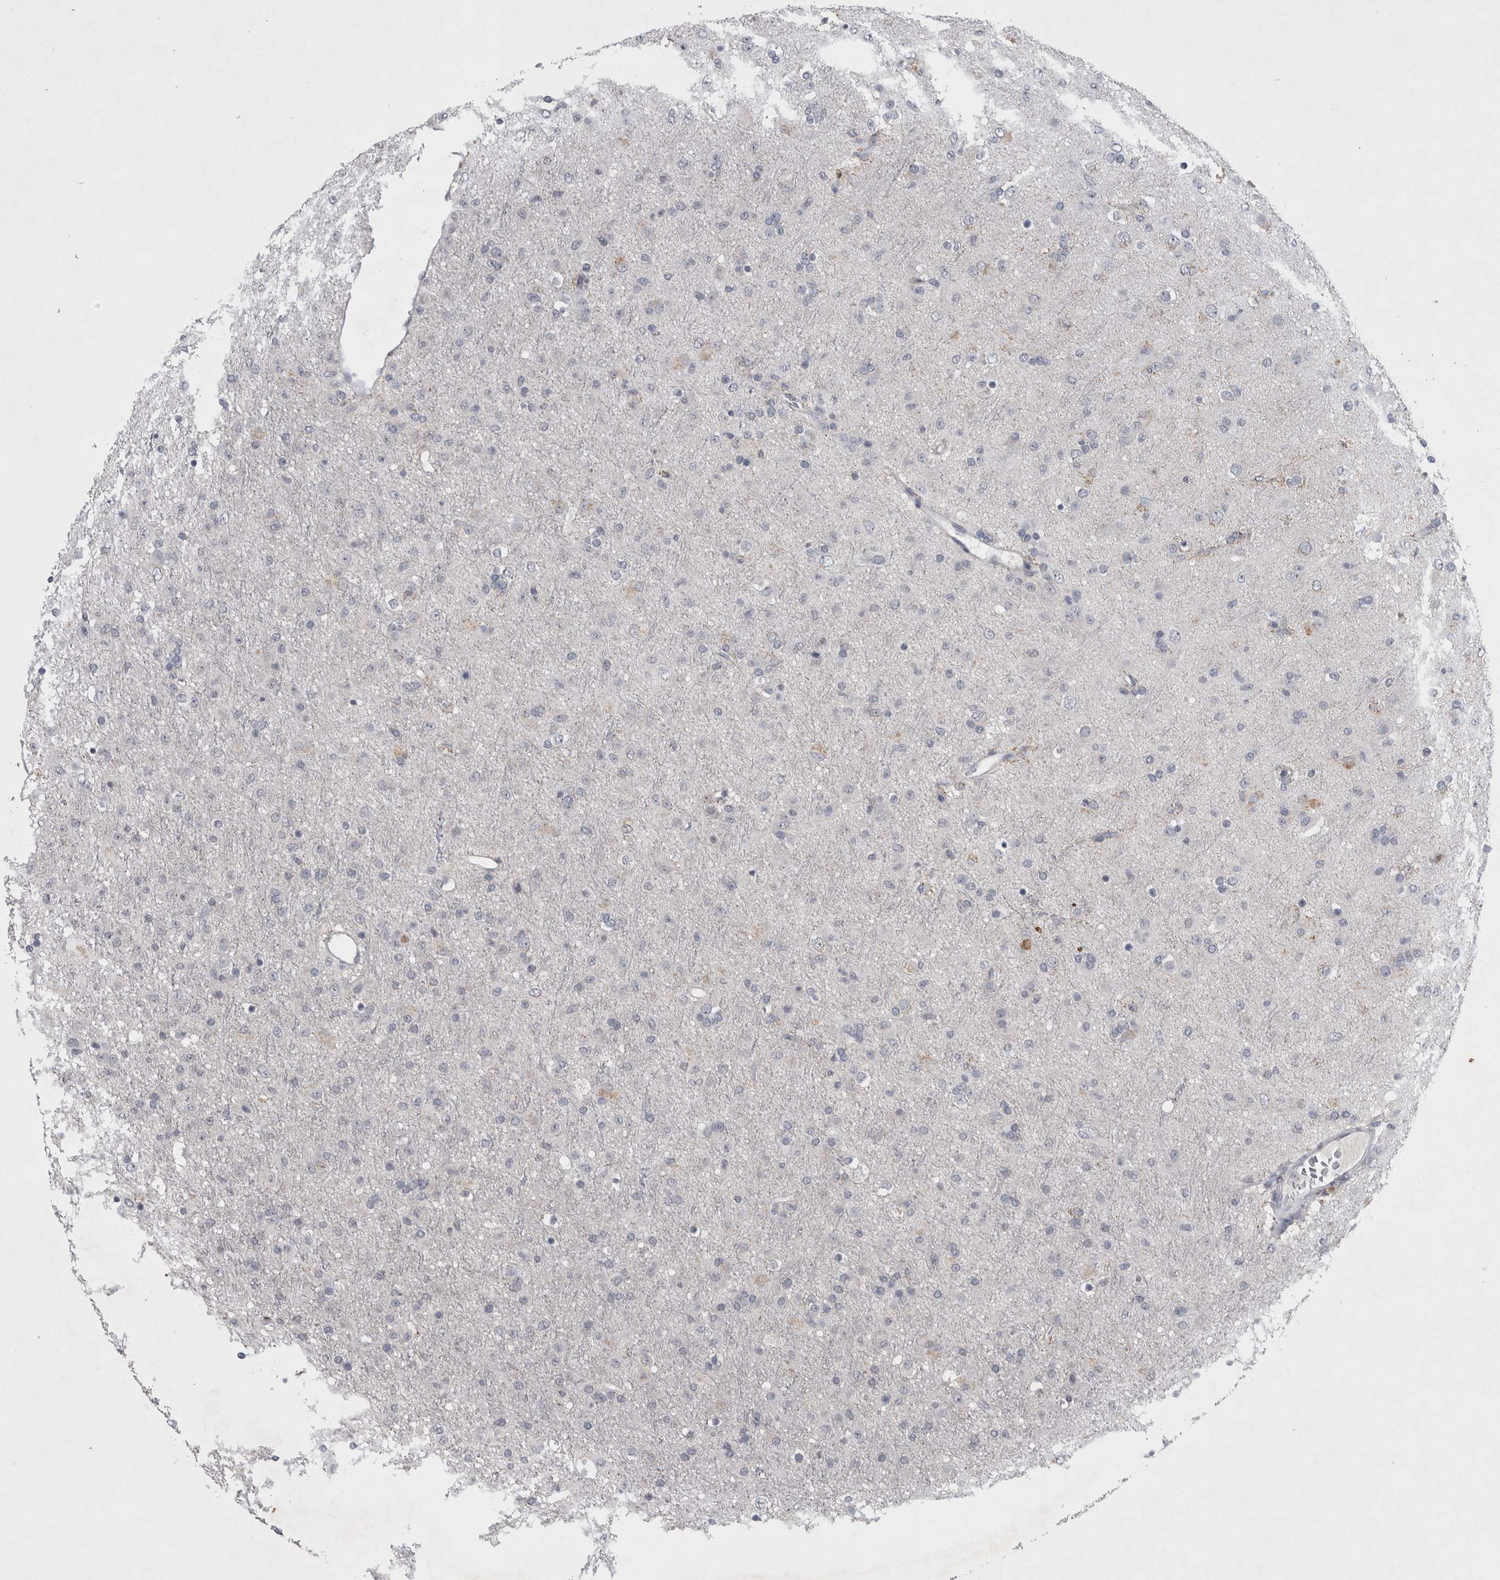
{"staining": {"intensity": "negative", "quantity": "none", "location": "none"}, "tissue": "glioma", "cell_type": "Tumor cells", "image_type": "cancer", "snomed": [{"axis": "morphology", "description": "Glioma, malignant, Low grade"}, {"axis": "topography", "description": "Brain"}], "caption": "Tumor cells show no significant protein positivity in malignant low-grade glioma.", "gene": "WNT7A", "patient": {"sex": "male", "age": 65}}